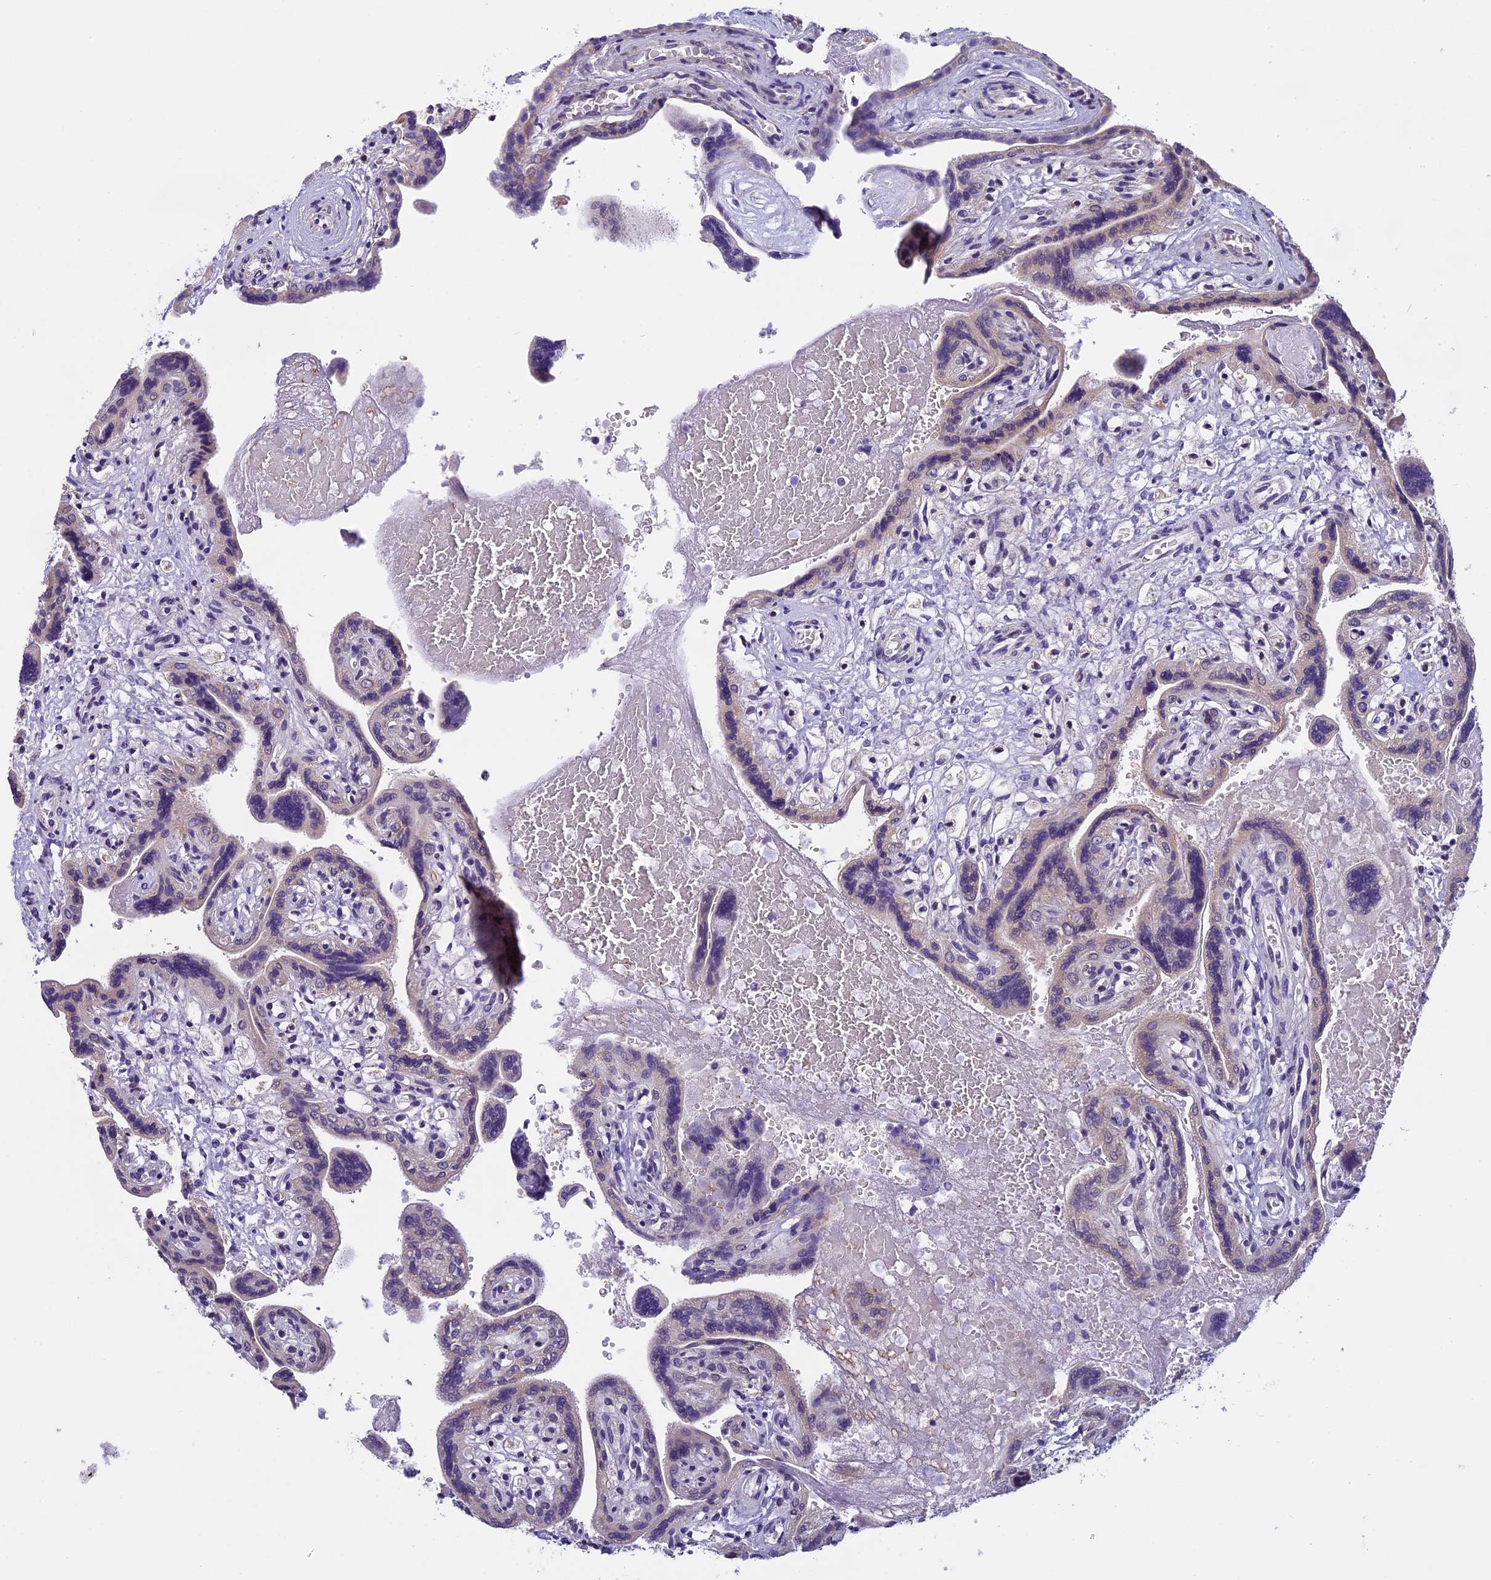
{"staining": {"intensity": "moderate", "quantity": "25%-75%", "location": "nuclear"}, "tissue": "placenta", "cell_type": "Trophoblastic cells", "image_type": "normal", "snomed": [{"axis": "morphology", "description": "Normal tissue, NOS"}, {"axis": "topography", "description": "Placenta"}], "caption": "Immunohistochemistry (IHC) histopathology image of benign placenta: placenta stained using IHC exhibits medium levels of moderate protein expression localized specifically in the nuclear of trophoblastic cells, appearing as a nuclear brown color.", "gene": "ZNF317", "patient": {"sex": "female", "age": 37}}